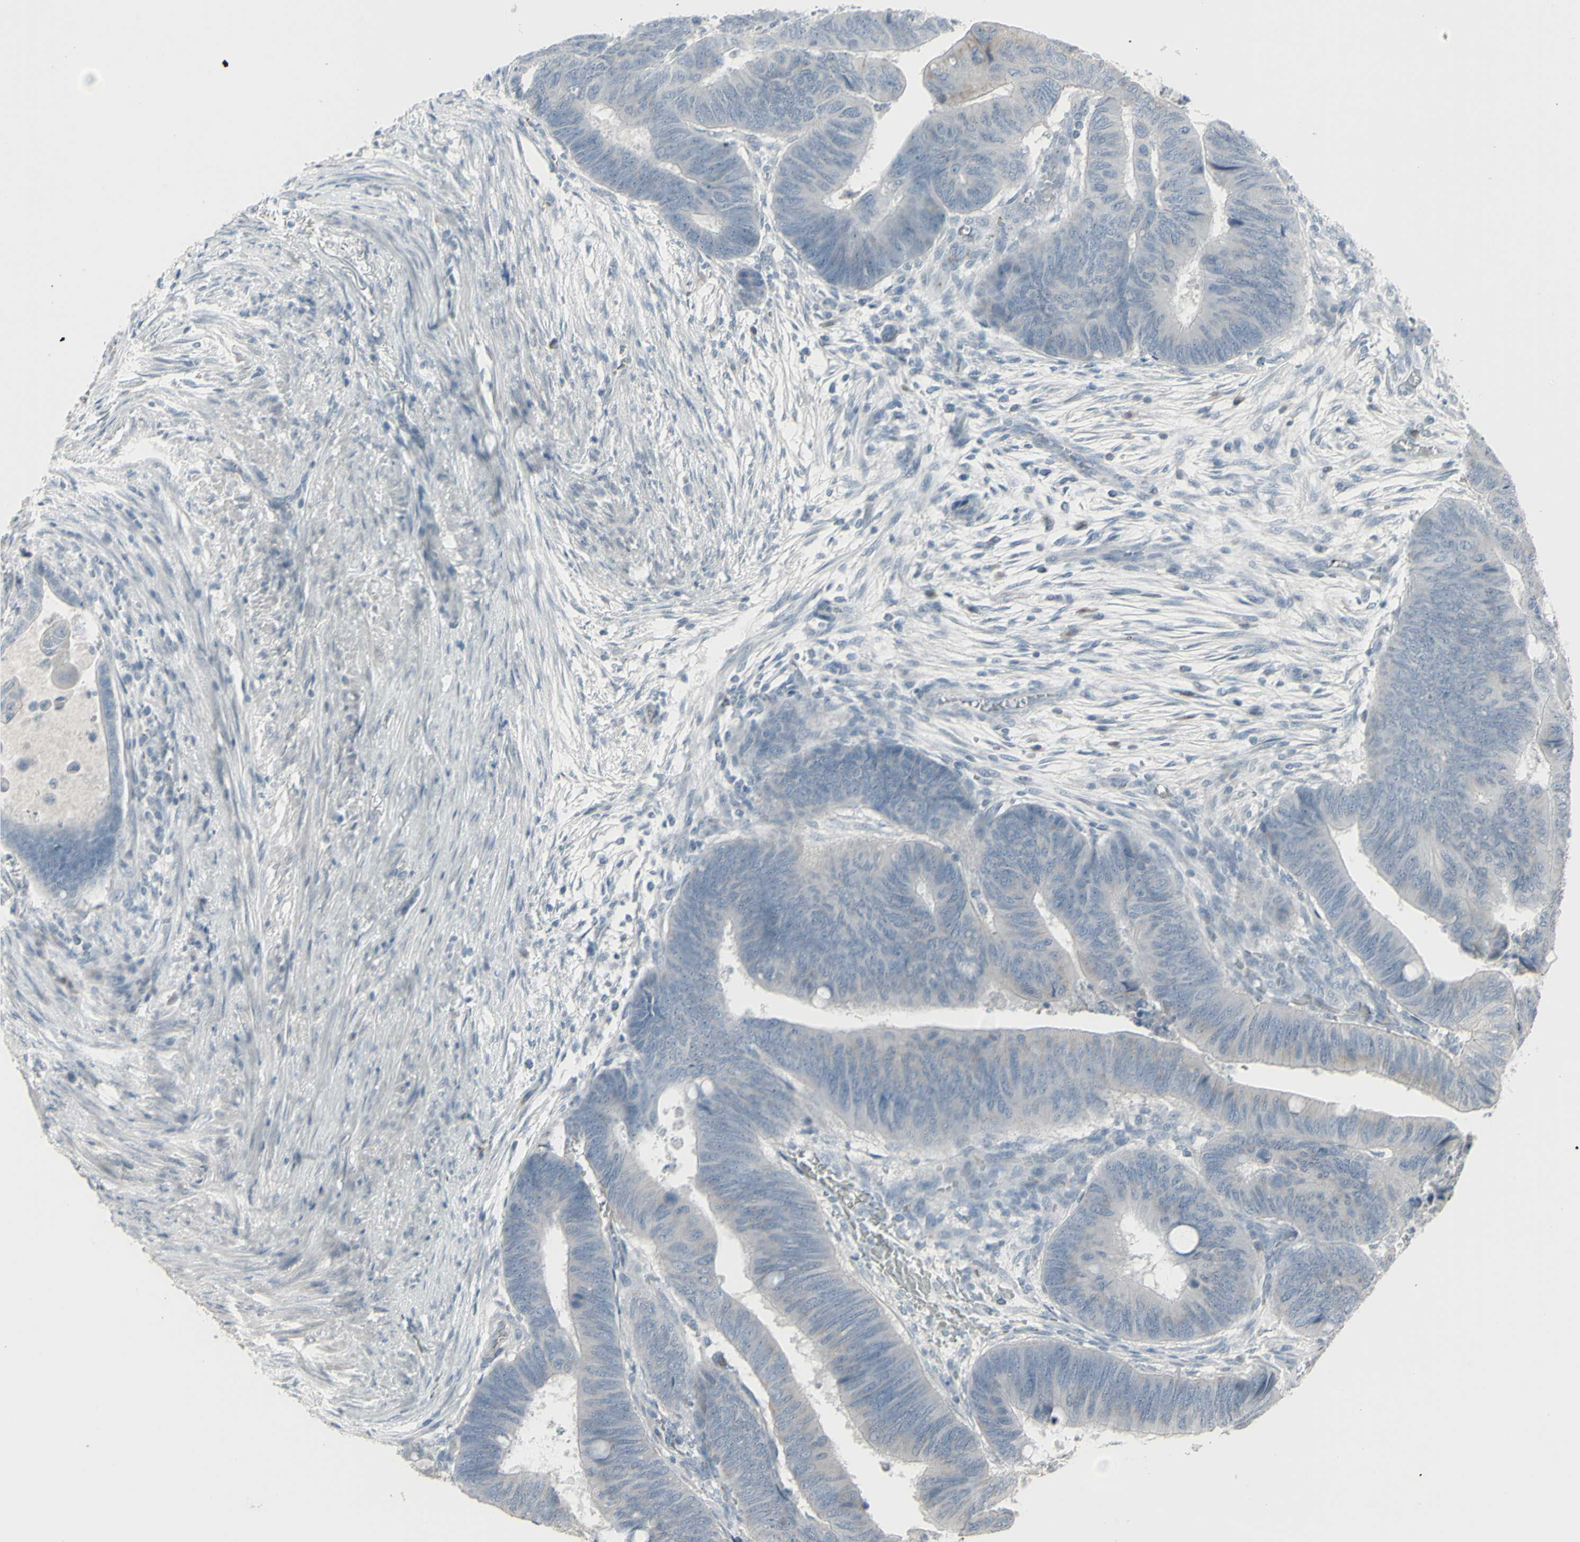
{"staining": {"intensity": "weak", "quantity": "<25%", "location": "cytoplasmic/membranous"}, "tissue": "colorectal cancer", "cell_type": "Tumor cells", "image_type": "cancer", "snomed": [{"axis": "morphology", "description": "Normal tissue, NOS"}, {"axis": "morphology", "description": "Adenocarcinoma, NOS"}, {"axis": "topography", "description": "Rectum"}, {"axis": "topography", "description": "Peripheral nerve tissue"}], "caption": "Immunohistochemistry (IHC) of colorectal adenocarcinoma reveals no positivity in tumor cells. (Stains: DAB (3,3'-diaminobenzidine) immunohistochemistry (IHC) with hematoxylin counter stain, Microscopy: brightfield microscopy at high magnification).", "gene": "CD79B", "patient": {"sex": "male", "age": 92}}